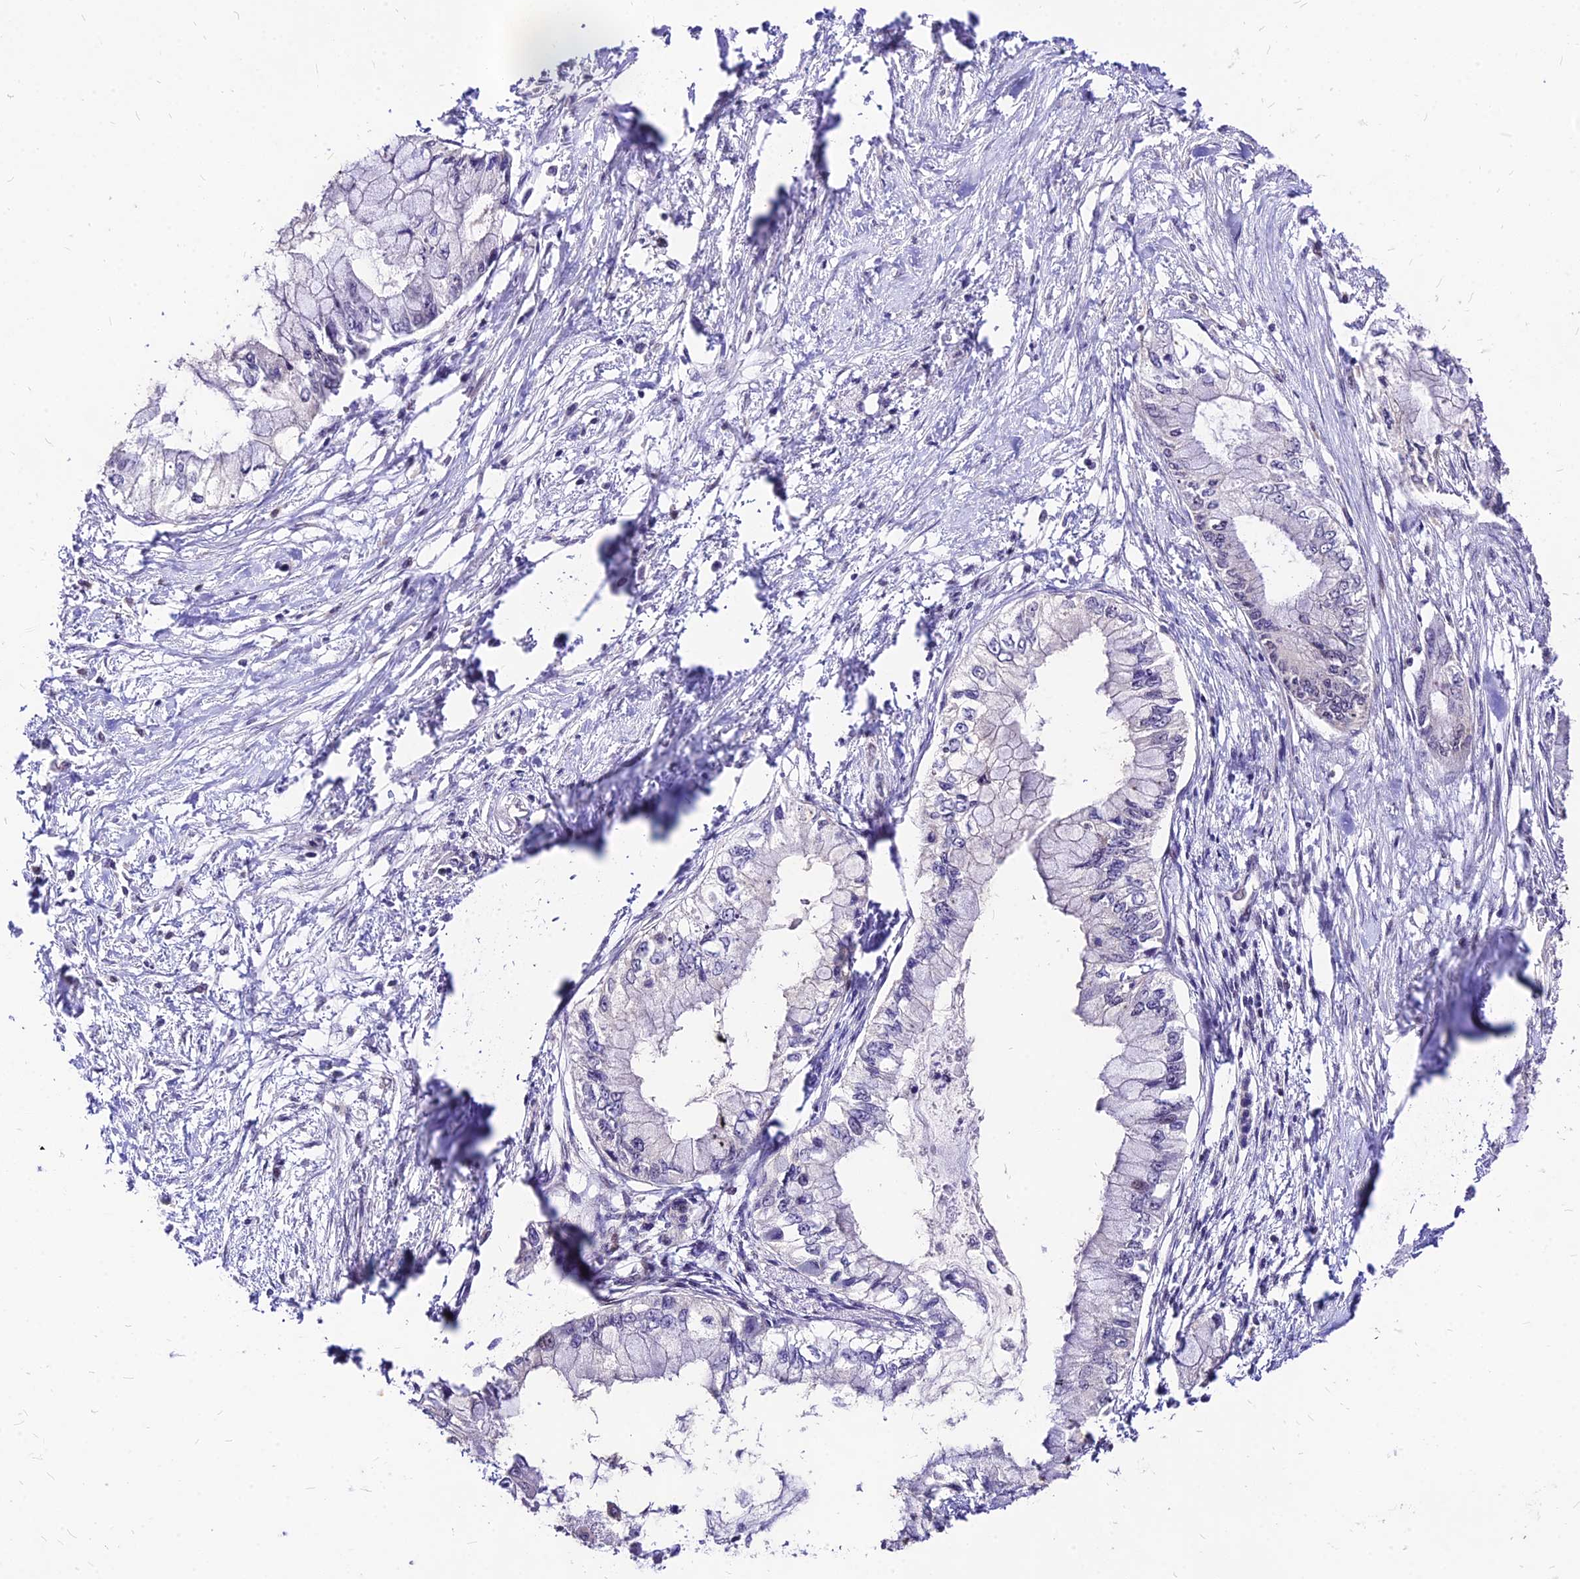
{"staining": {"intensity": "negative", "quantity": "none", "location": "none"}, "tissue": "pancreatic cancer", "cell_type": "Tumor cells", "image_type": "cancer", "snomed": [{"axis": "morphology", "description": "Adenocarcinoma, NOS"}, {"axis": "topography", "description": "Pancreas"}], "caption": "This is an IHC photomicrograph of adenocarcinoma (pancreatic). There is no staining in tumor cells.", "gene": "DDX55", "patient": {"sex": "male", "age": 48}}